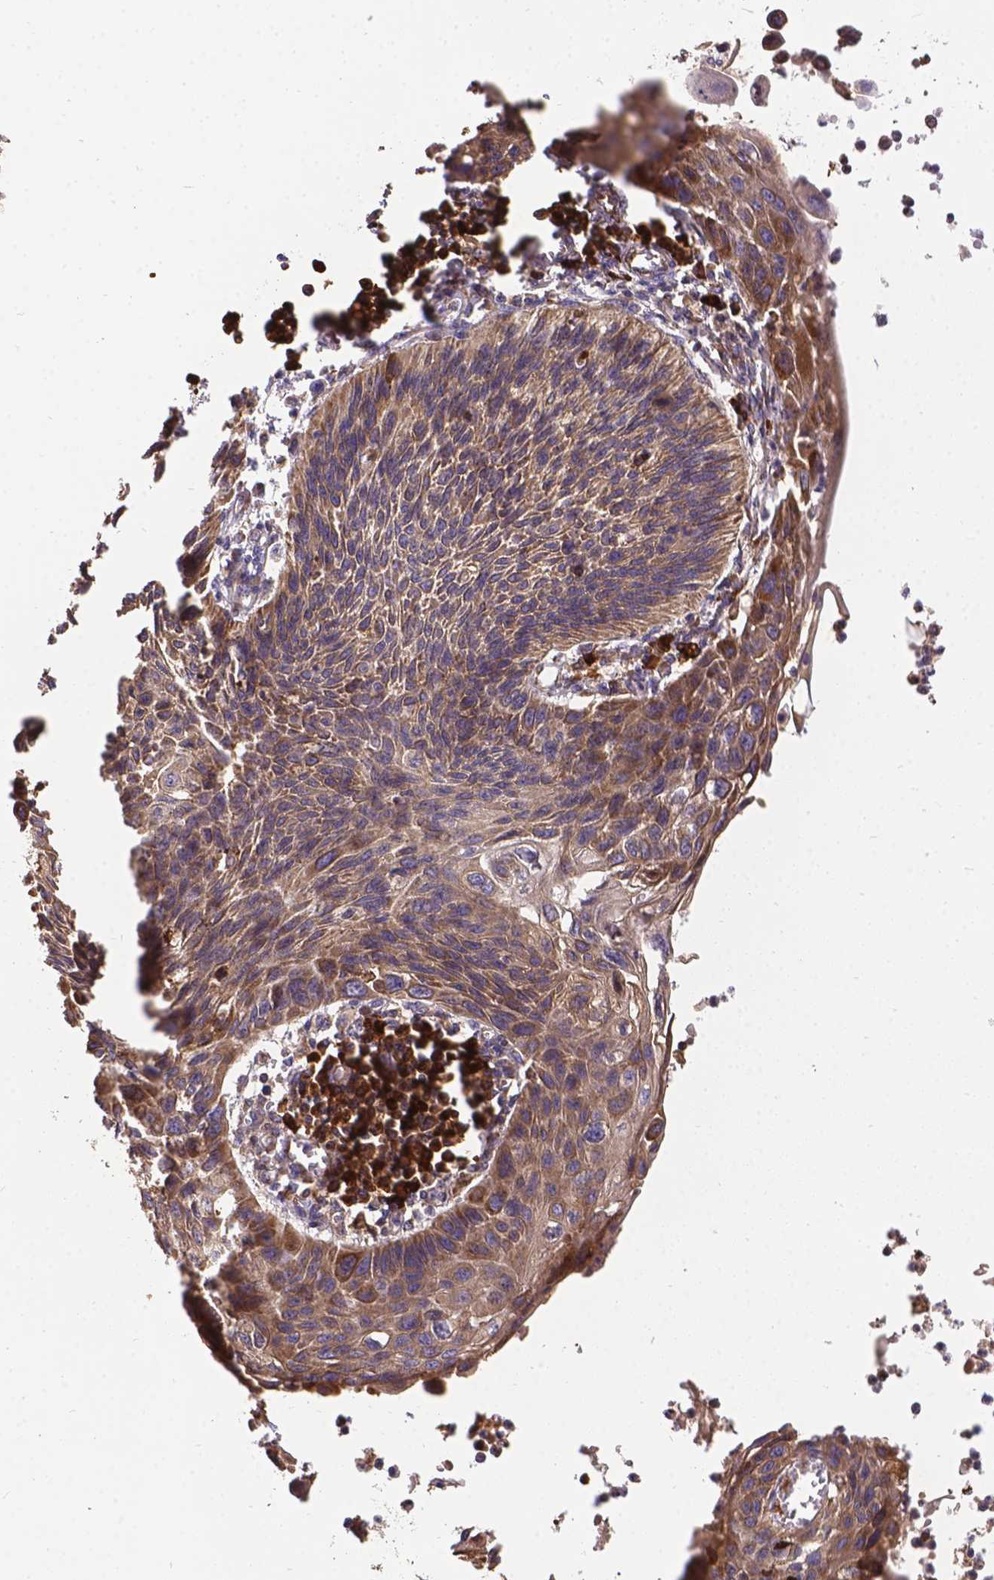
{"staining": {"intensity": "weak", "quantity": "25%-75%", "location": "cytoplasmic/membranous"}, "tissue": "lung cancer", "cell_type": "Tumor cells", "image_type": "cancer", "snomed": [{"axis": "morphology", "description": "Squamous cell carcinoma, NOS"}, {"axis": "topography", "description": "Lung"}], "caption": "The immunohistochemical stain highlights weak cytoplasmic/membranous positivity in tumor cells of squamous cell carcinoma (lung) tissue. (DAB IHC, brown staining for protein, blue staining for nuclei).", "gene": "DENND6A", "patient": {"sex": "male", "age": 78}}